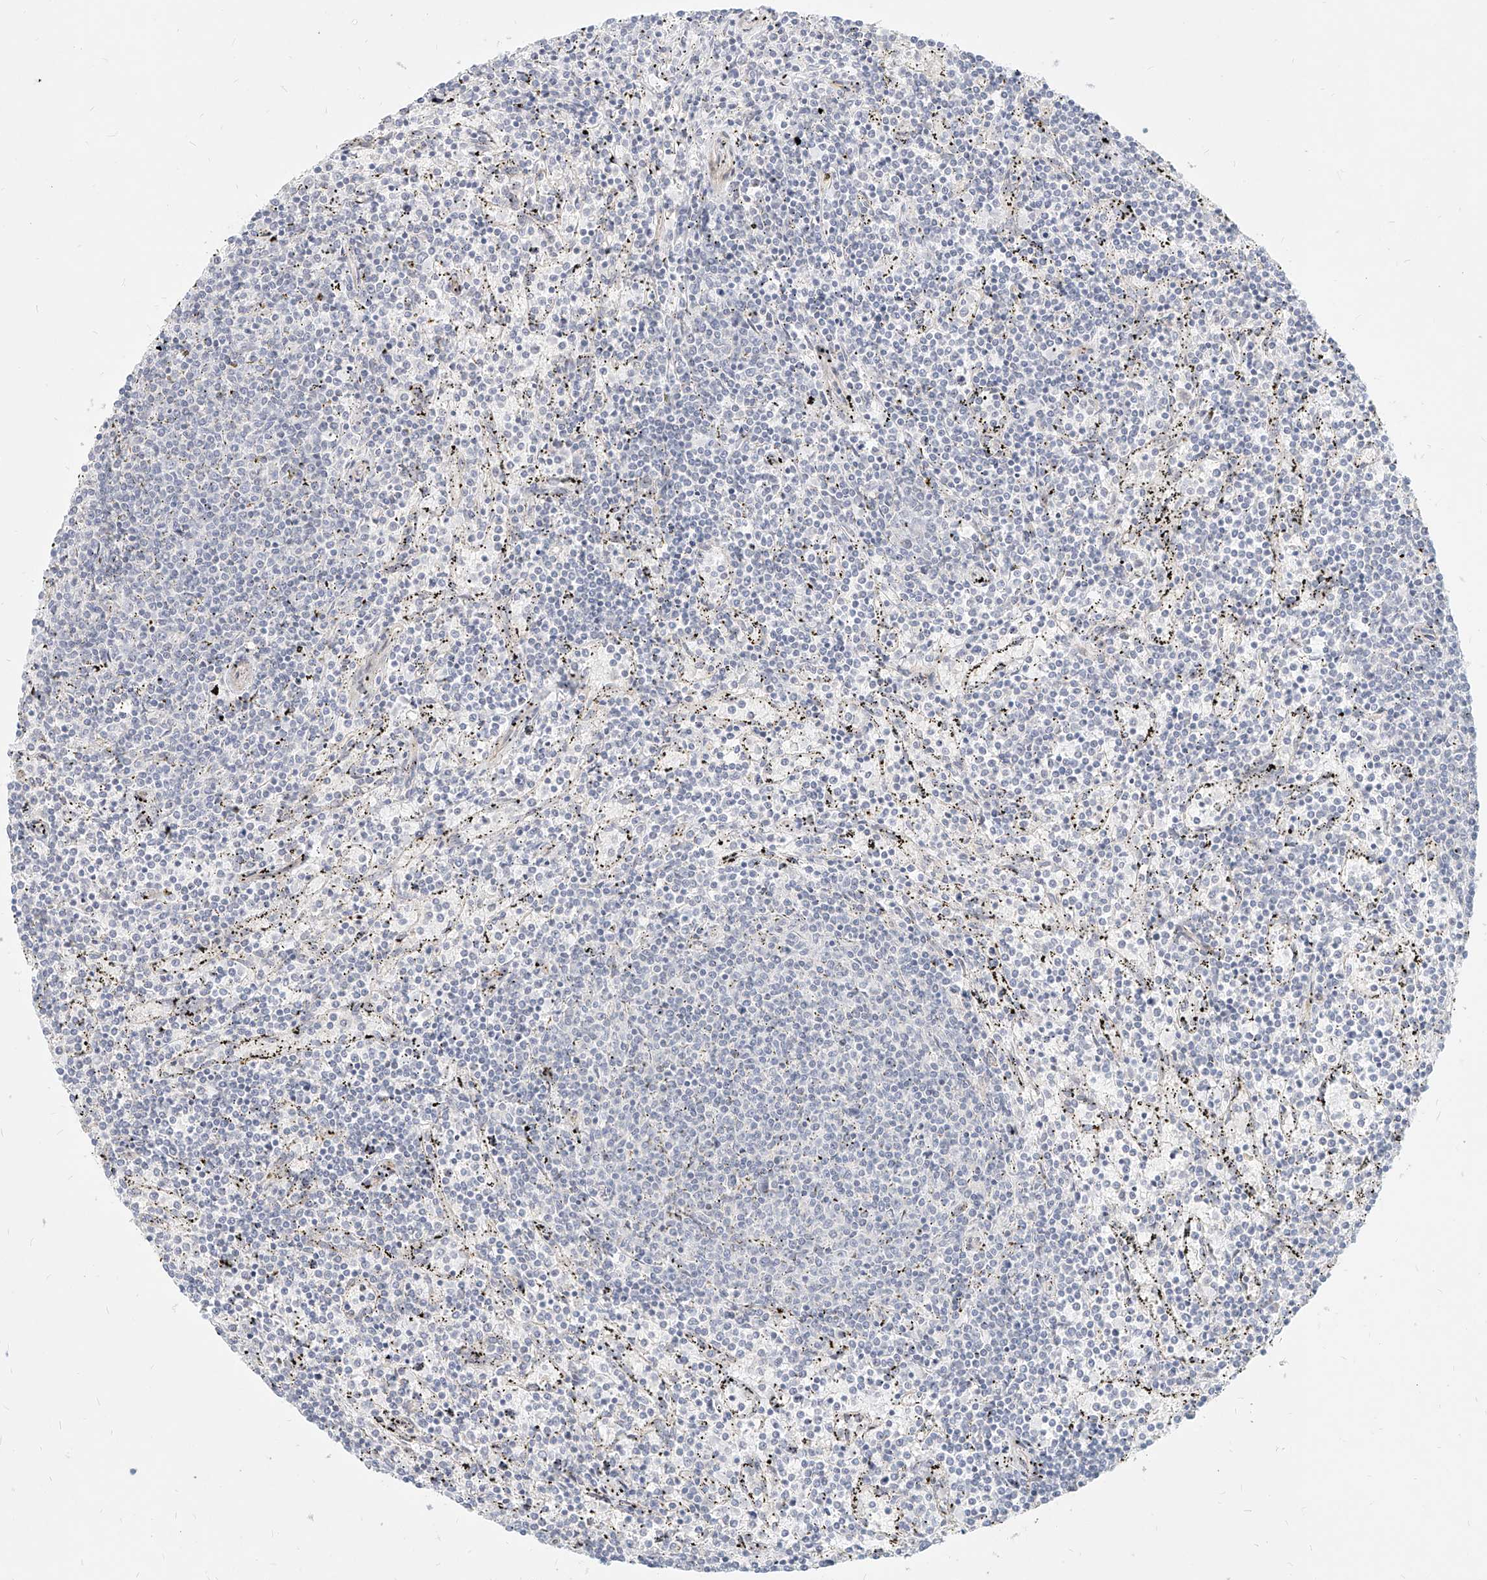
{"staining": {"intensity": "negative", "quantity": "none", "location": "none"}, "tissue": "lymphoma", "cell_type": "Tumor cells", "image_type": "cancer", "snomed": [{"axis": "morphology", "description": "Malignant lymphoma, non-Hodgkin's type, Low grade"}, {"axis": "topography", "description": "Spleen"}], "caption": "Tumor cells are negative for brown protein staining in lymphoma. (DAB IHC visualized using brightfield microscopy, high magnification).", "gene": "ITPKB", "patient": {"sex": "female", "age": 50}}